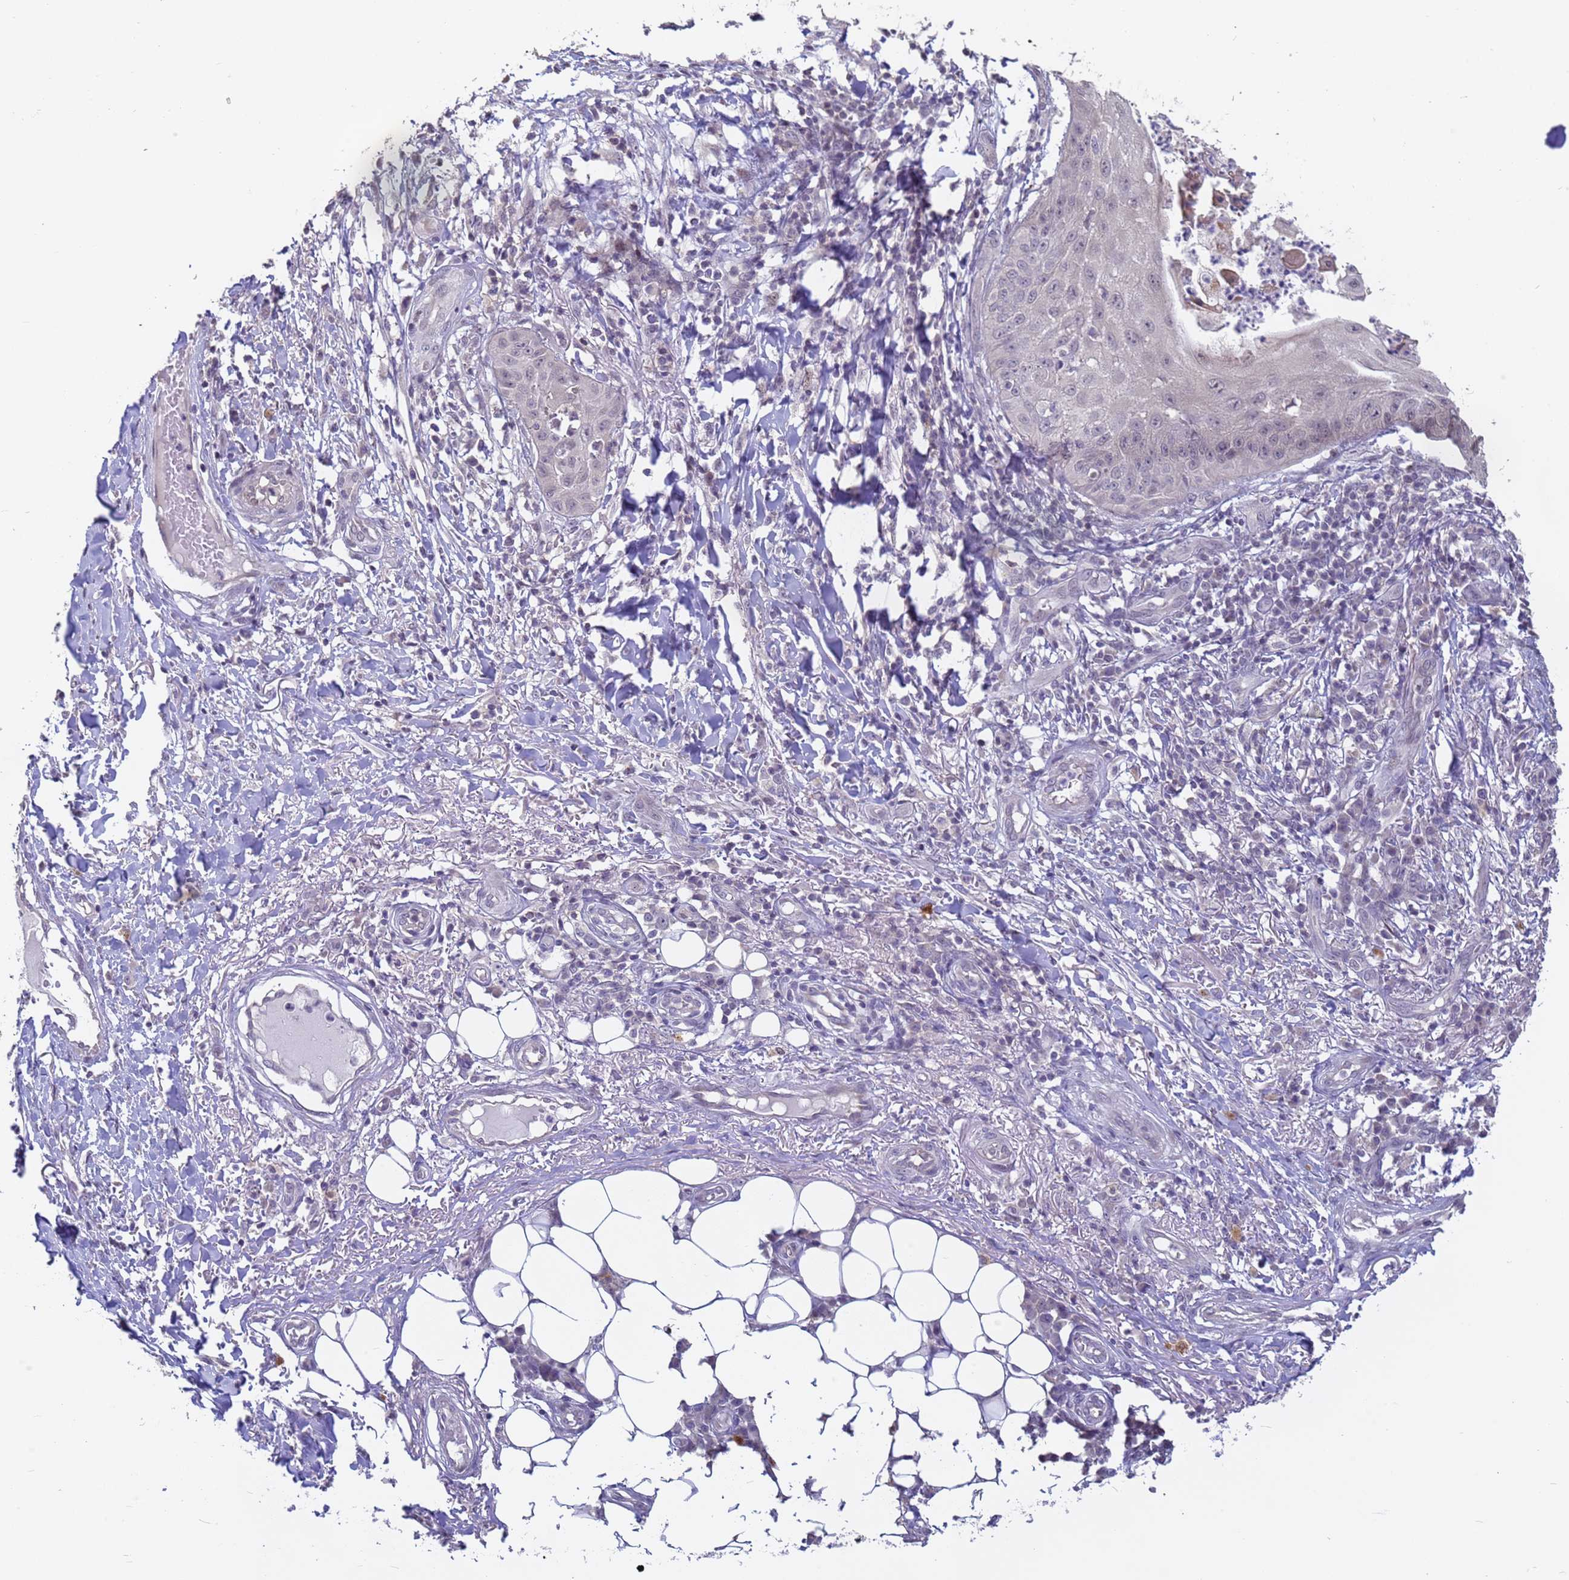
{"staining": {"intensity": "negative", "quantity": "none", "location": "none"}, "tissue": "skin cancer", "cell_type": "Tumor cells", "image_type": "cancer", "snomed": [{"axis": "morphology", "description": "Squamous cell carcinoma, NOS"}, {"axis": "topography", "description": "Skin"}], "caption": "Immunohistochemistry (IHC) of human skin cancer shows no expression in tumor cells.", "gene": "VWA3A", "patient": {"sex": "male", "age": 70}}